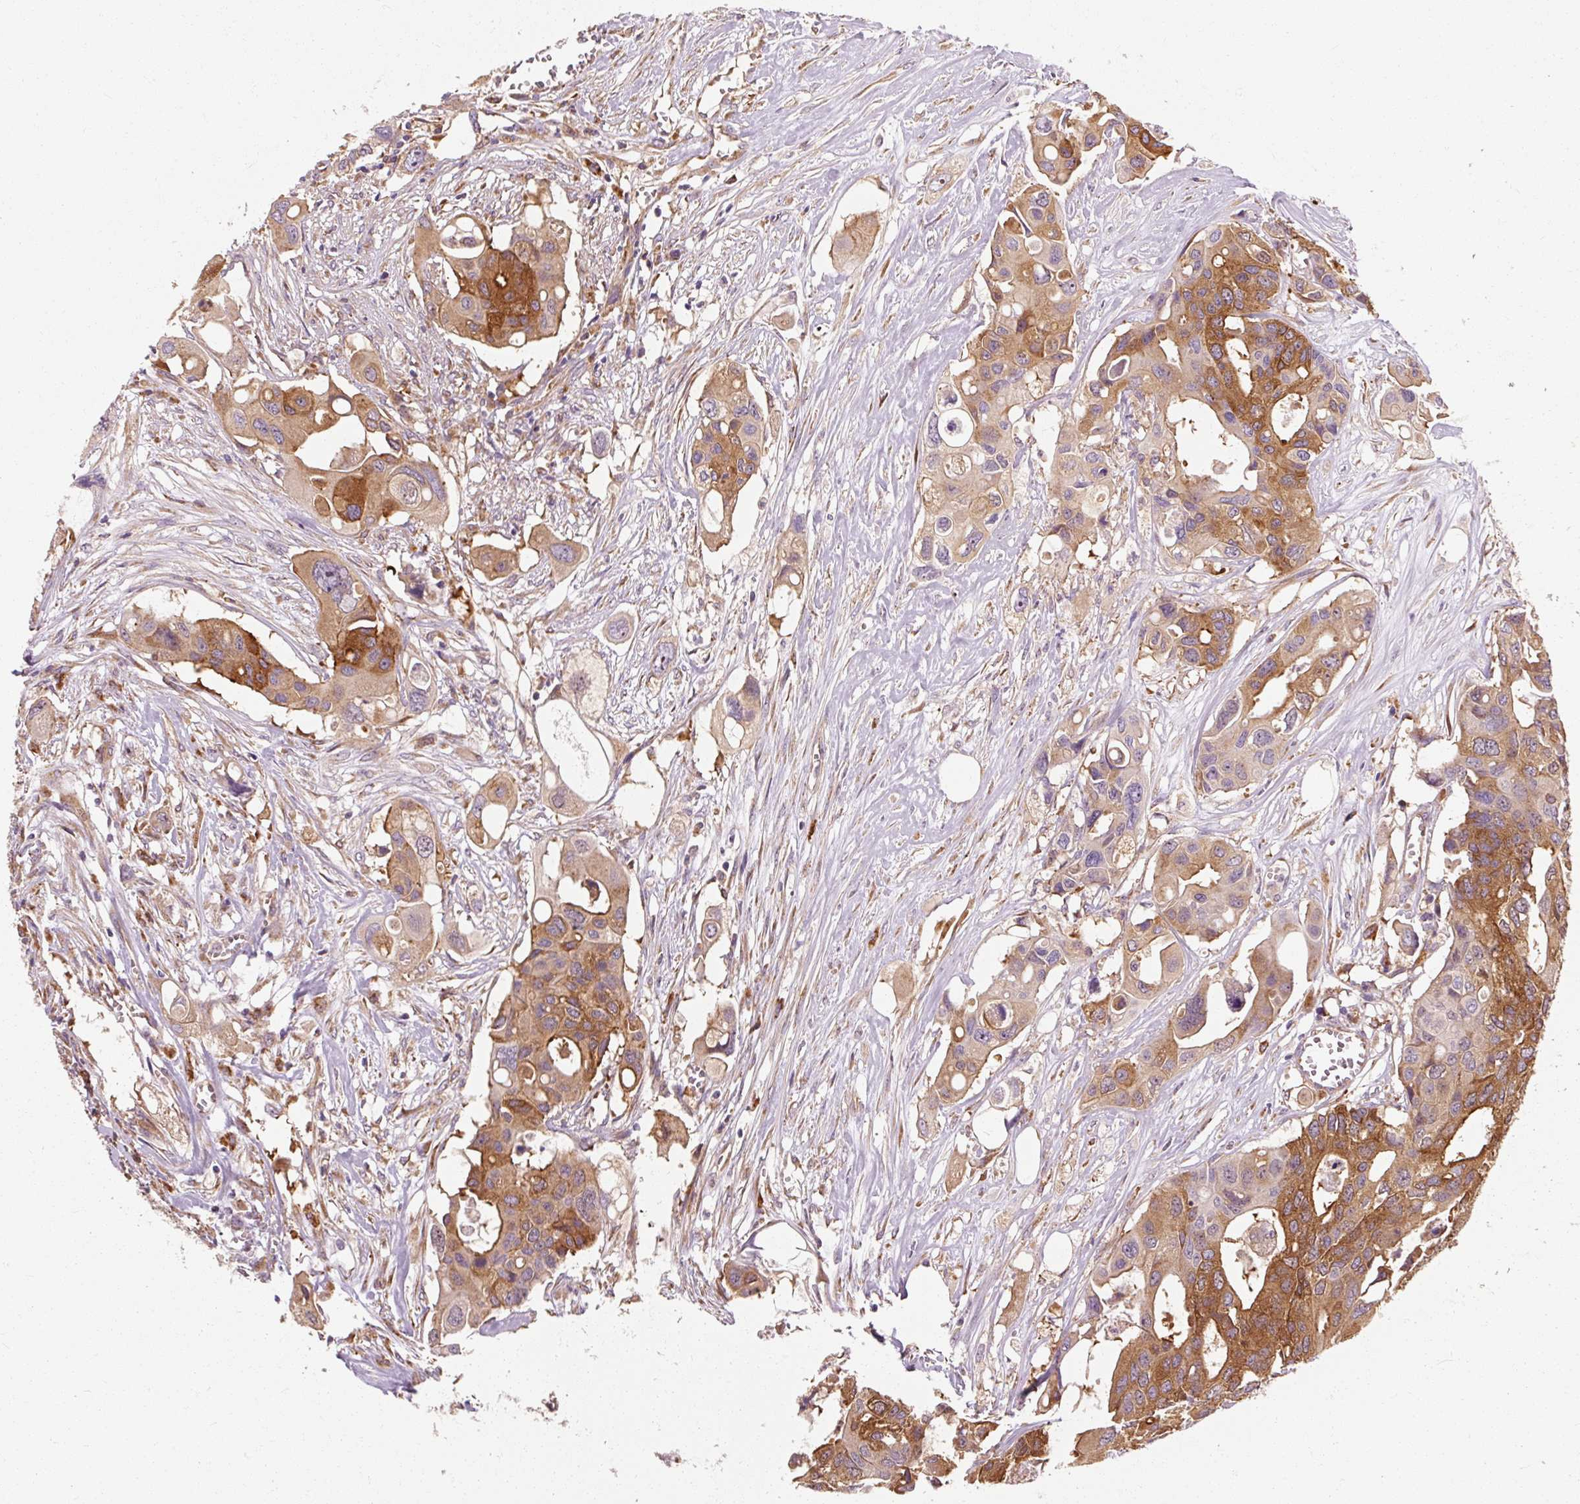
{"staining": {"intensity": "strong", "quantity": ">75%", "location": "cytoplasmic/membranous"}, "tissue": "colorectal cancer", "cell_type": "Tumor cells", "image_type": "cancer", "snomed": [{"axis": "morphology", "description": "Adenocarcinoma, NOS"}, {"axis": "topography", "description": "Colon"}], "caption": "Brown immunohistochemical staining in human colorectal cancer demonstrates strong cytoplasmic/membranous staining in about >75% of tumor cells.", "gene": "TBC1D4", "patient": {"sex": "male", "age": 77}}